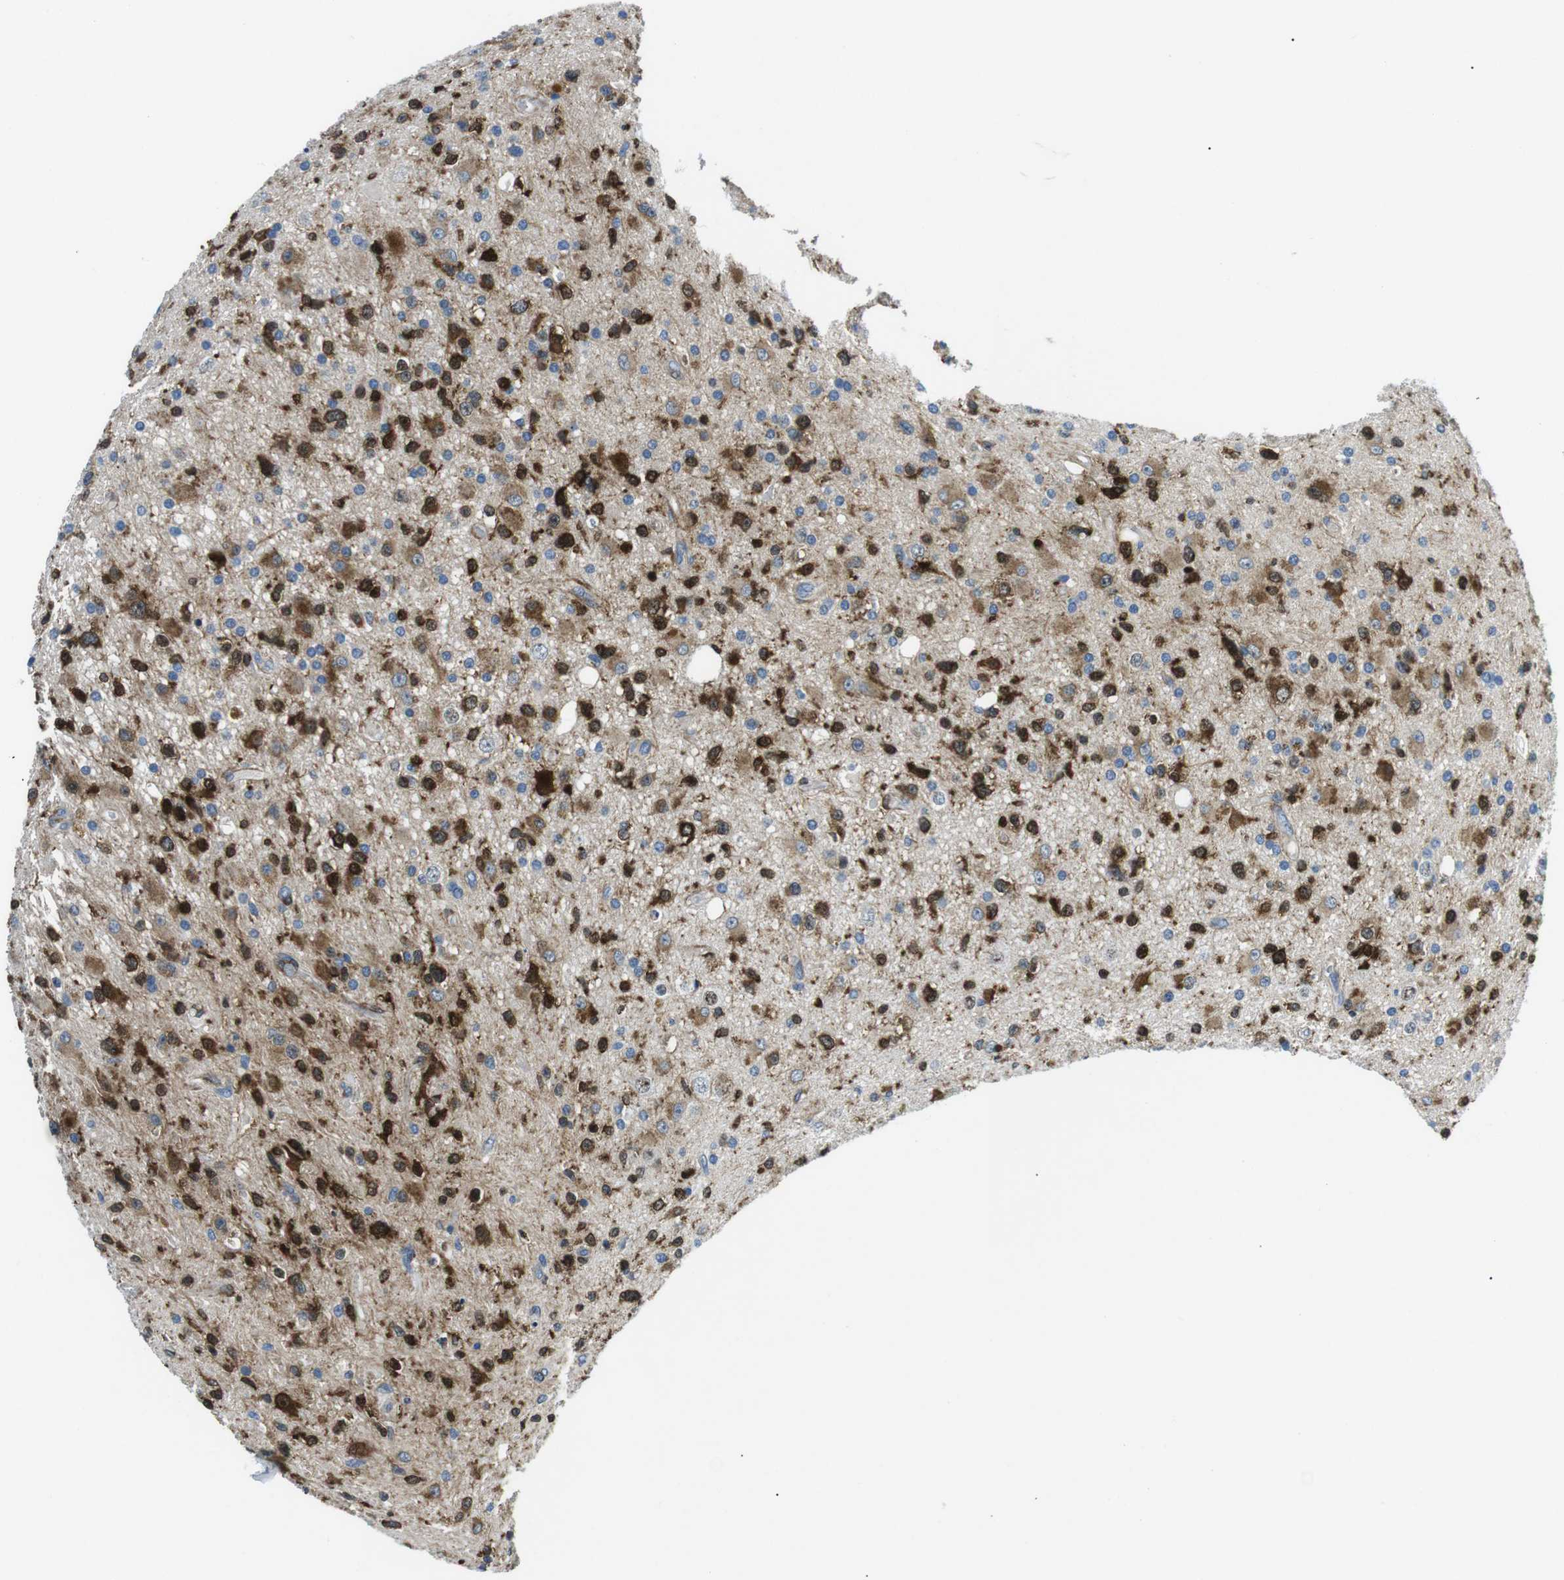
{"staining": {"intensity": "strong", "quantity": "25%-75%", "location": "cytoplasmic/membranous"}, "tissue": "glioma", "cell_type": "Tumor cells", "image_type": "cancer", "snomed": [{"axis": "morphology", "description": "Glioma, malignant, High grade"}, {"axis": "topography", "description": "Brain"}], "caption": "This is an image of IHC staining of glioma, which shows strong positivity in the cytoplasmic/membranous of tumor cells.", "gene": "PHLDA1", "patient": {"sex": "male", "age": 33}}